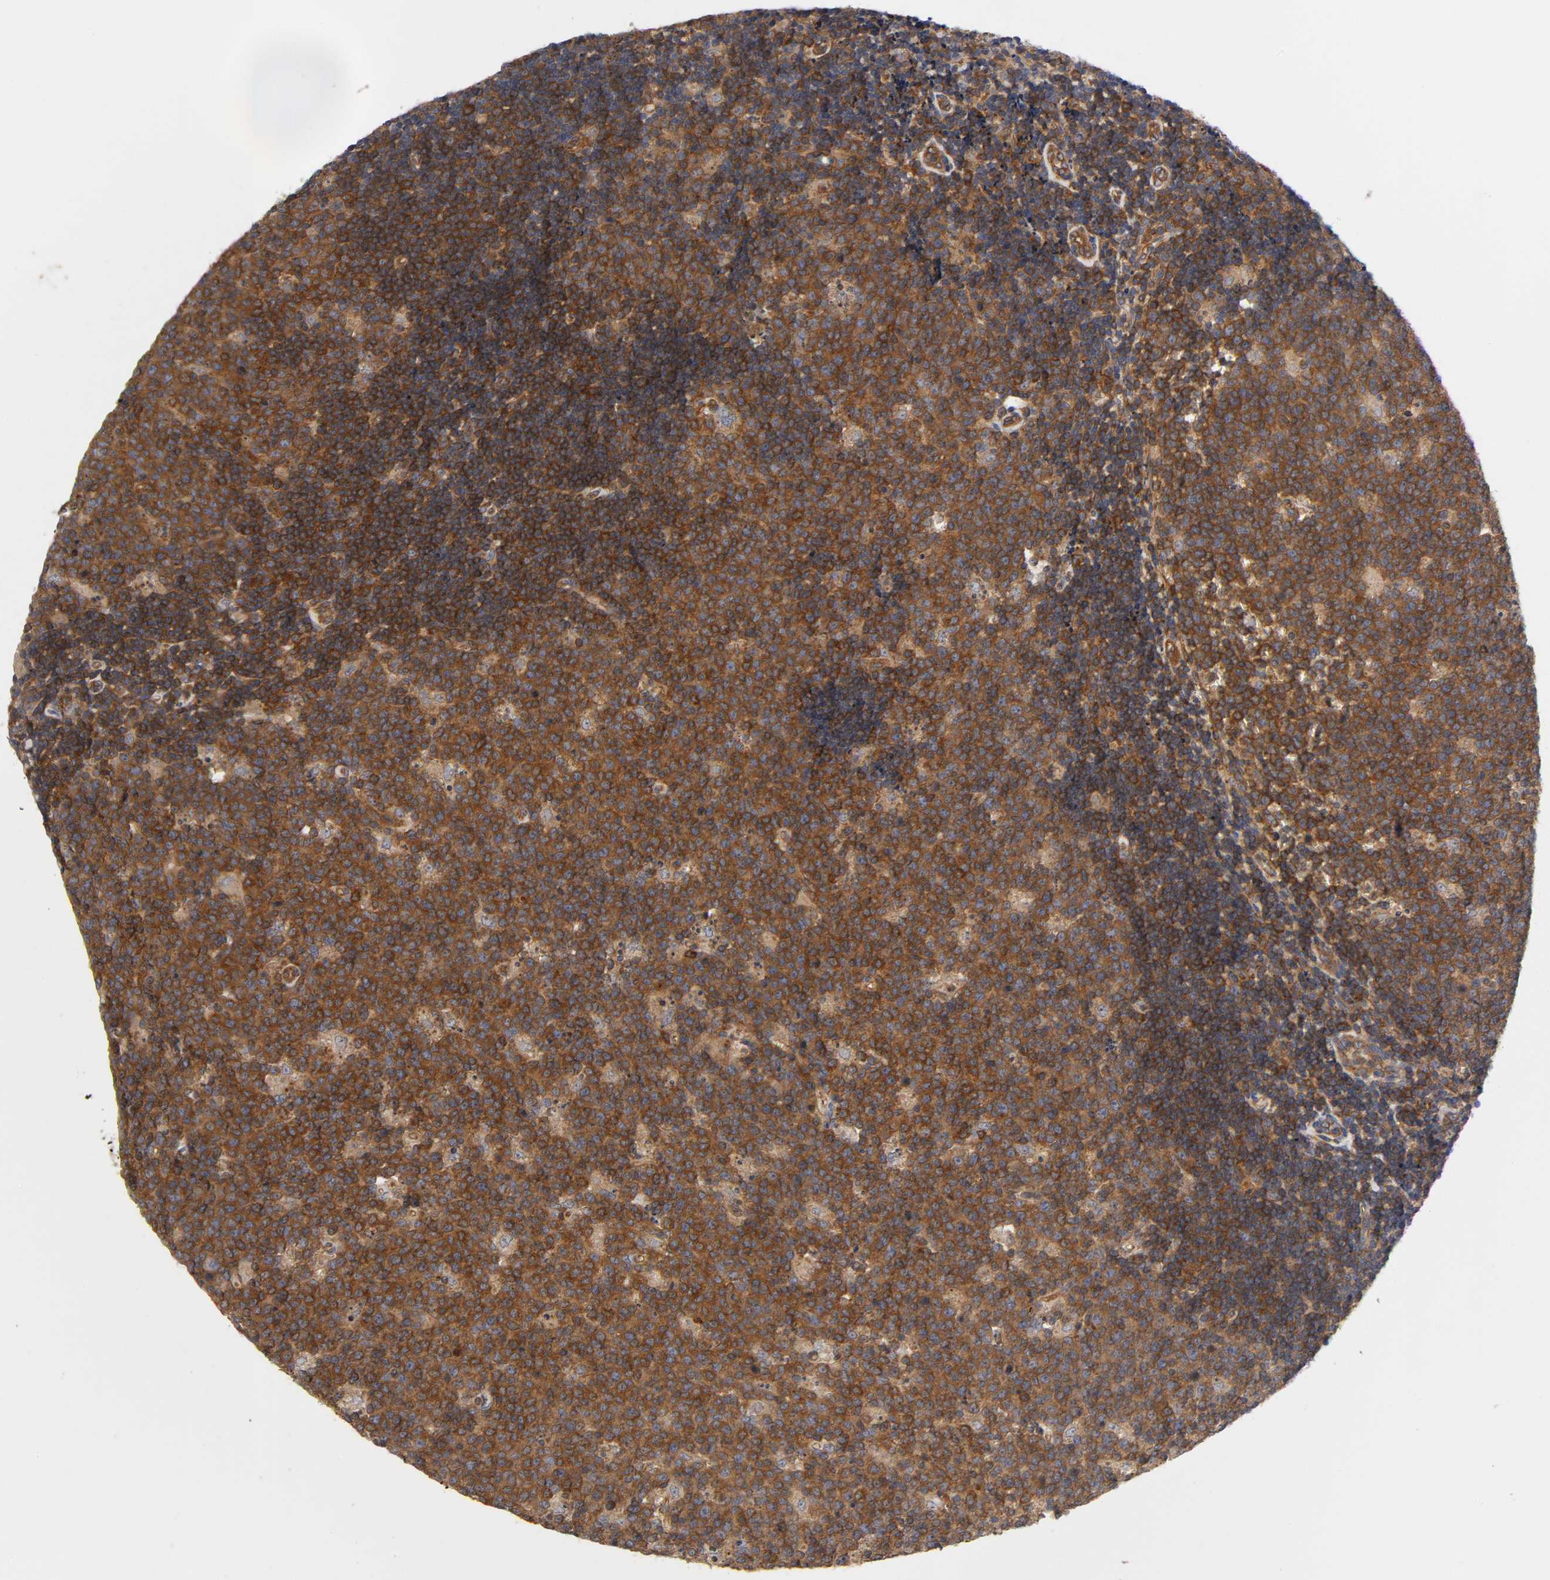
{"staining": {"intensity": "strong", "quantity": ">75%", "location": "cytoplasmic/membranous"}, "tissue": "lymph node", "cell_type": "Germinal center cells", "image_type": "normal", "snomed": [{"axis": "morphology", "description": "Normal tissue, NOS"}, {"axis": "topography", "description": "Lymph node"}, {"axis": "topography", "description": "Salivary gland"}], "caption": "This micrograph reveals IHC staining of unremarkable lymph node, with high strong cytoplasmic/membranous positivity in about >75% of germinal center cells.", "gene": "LAMTOR2", "patient": {"sex": "male", "age": 8}}